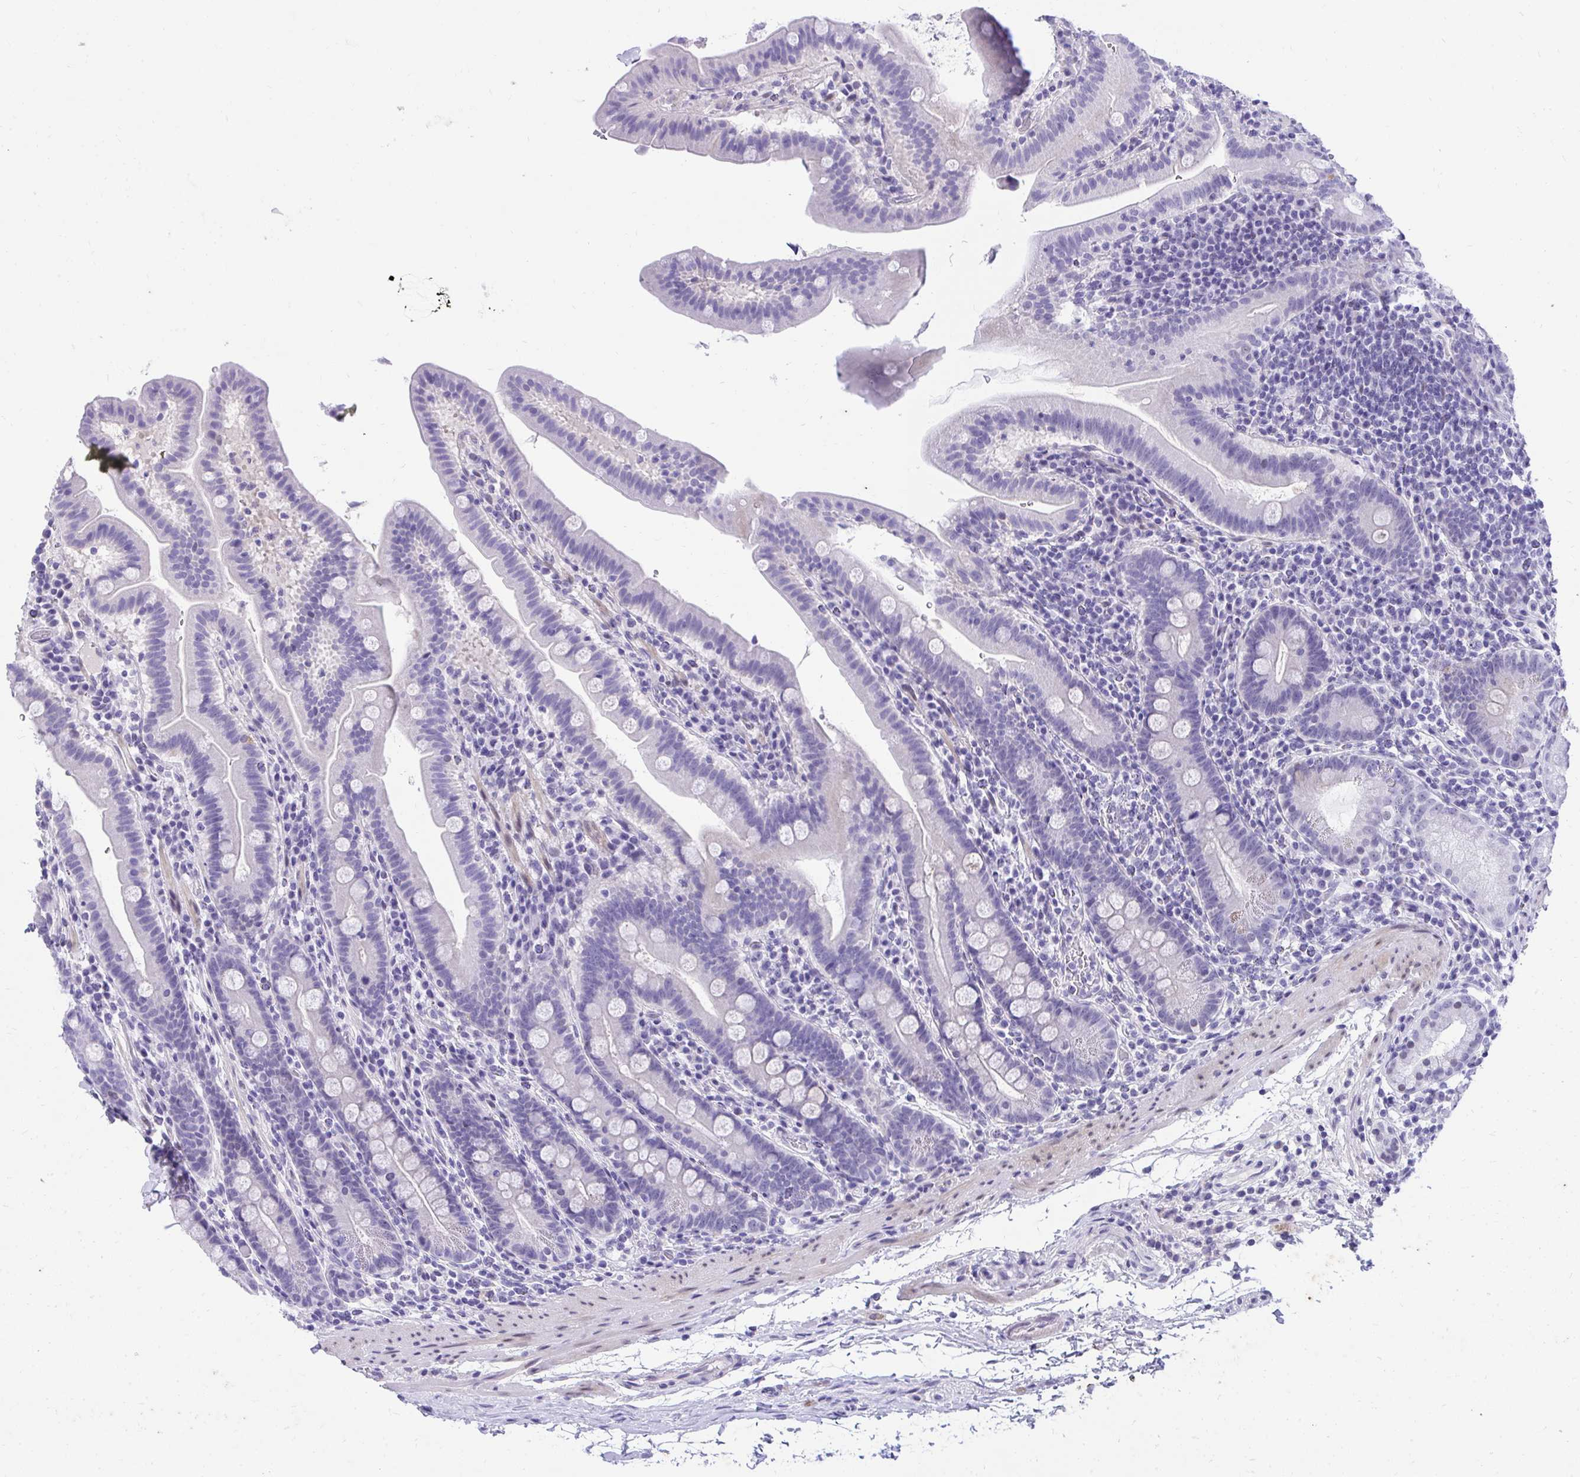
{"staining": {"intensity": "weak", "quantity": "<25%", "location": "cytoplasmic/membranous"}, "tissue": "small intestine", "cell_type": "Glandular cells", "image_type": "normal", "snomed": [{"axis": "morphology", "description": "Normal tissue, NOS"}, {"axis": "topography", "description": "Small intestine"}], "caption": "Protein analysis of unremarkable small intestine exhibits no significant expression in glandular cells.", "gene": "KLK1", "patient": {"sex": "male", "age": 26}}